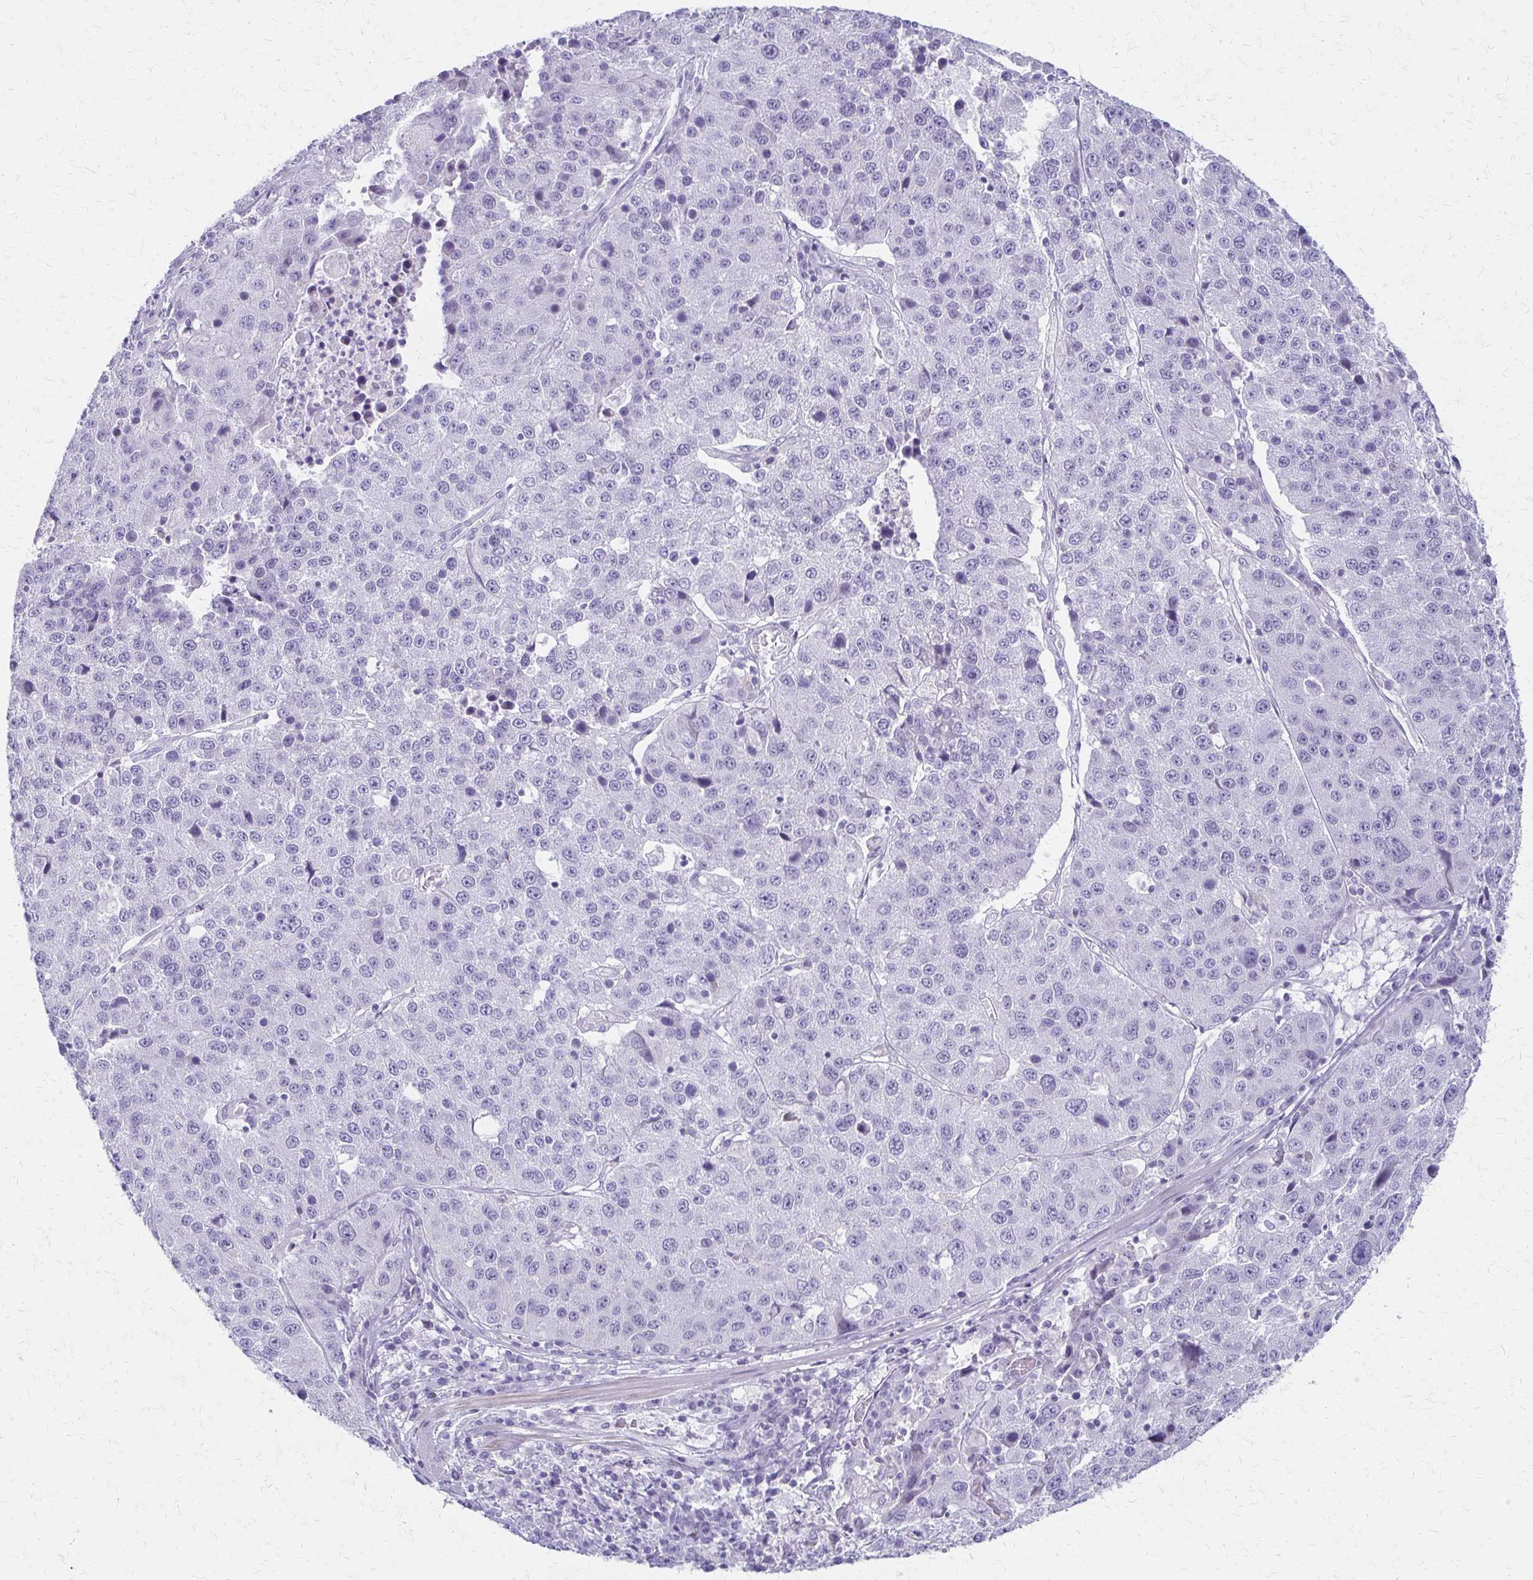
{"staining": {"intensity": "negative", "quantity": "none", "location": "none"}, "tissue": "stomach cancer", "cell_type": "Tumor cells", "image_type": "cancer", "snomed": [{"axis": "morphology", "description": "Adenocarcinoma, NOS"}, {"axis": "topography", "description": "Stomach"}], "caption": "DAB immunohistochemical staining of stomach cancer (adenocarcinoma) shows no significant expression in tumor cells.", "gene": "IVL", "patient": {"sex": "male", "age": 71}}